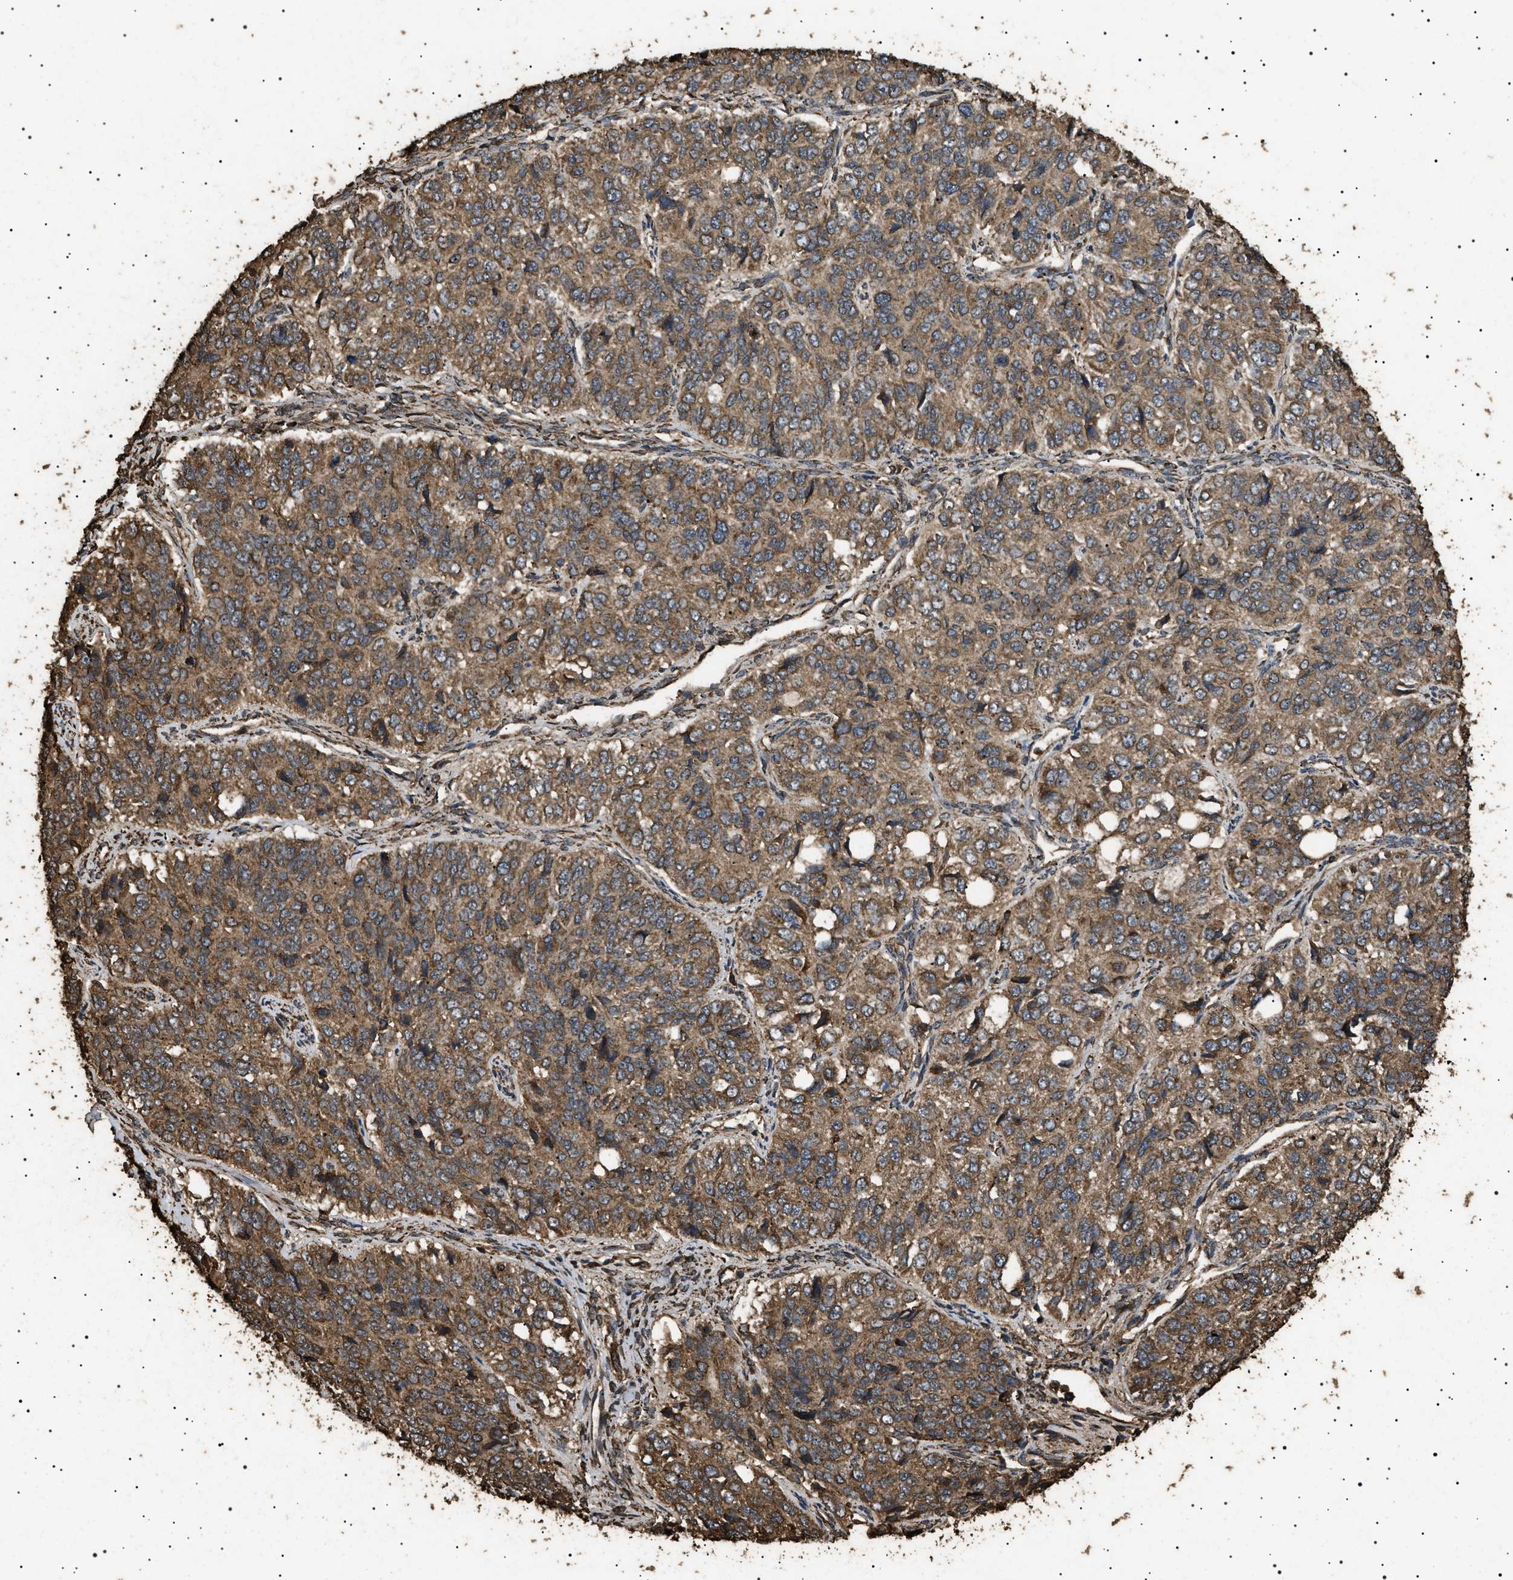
{"staining": {"intensity": "moderate", "quantity": ">75%", "location": "cytoplasmic/membranous"}, "tissue": "ovarian cancer", "cell_type": "Tumor cells", "image_type": "cancer", "snomed": [{"axis": "morphology", "description": "Carcinoma, endometroid"}, {"axis": "topography", "description": "Ovary"}], "caption": "Immunohistochemistry (IHC) of ovarian endometroid carcinoma exhibits medium levels of moderate cytoplasmic/membranous positivity in approximately >75% of tumor cells.", "gene": "CYRIA", "patient": {"sex": "female", "age": 51}}